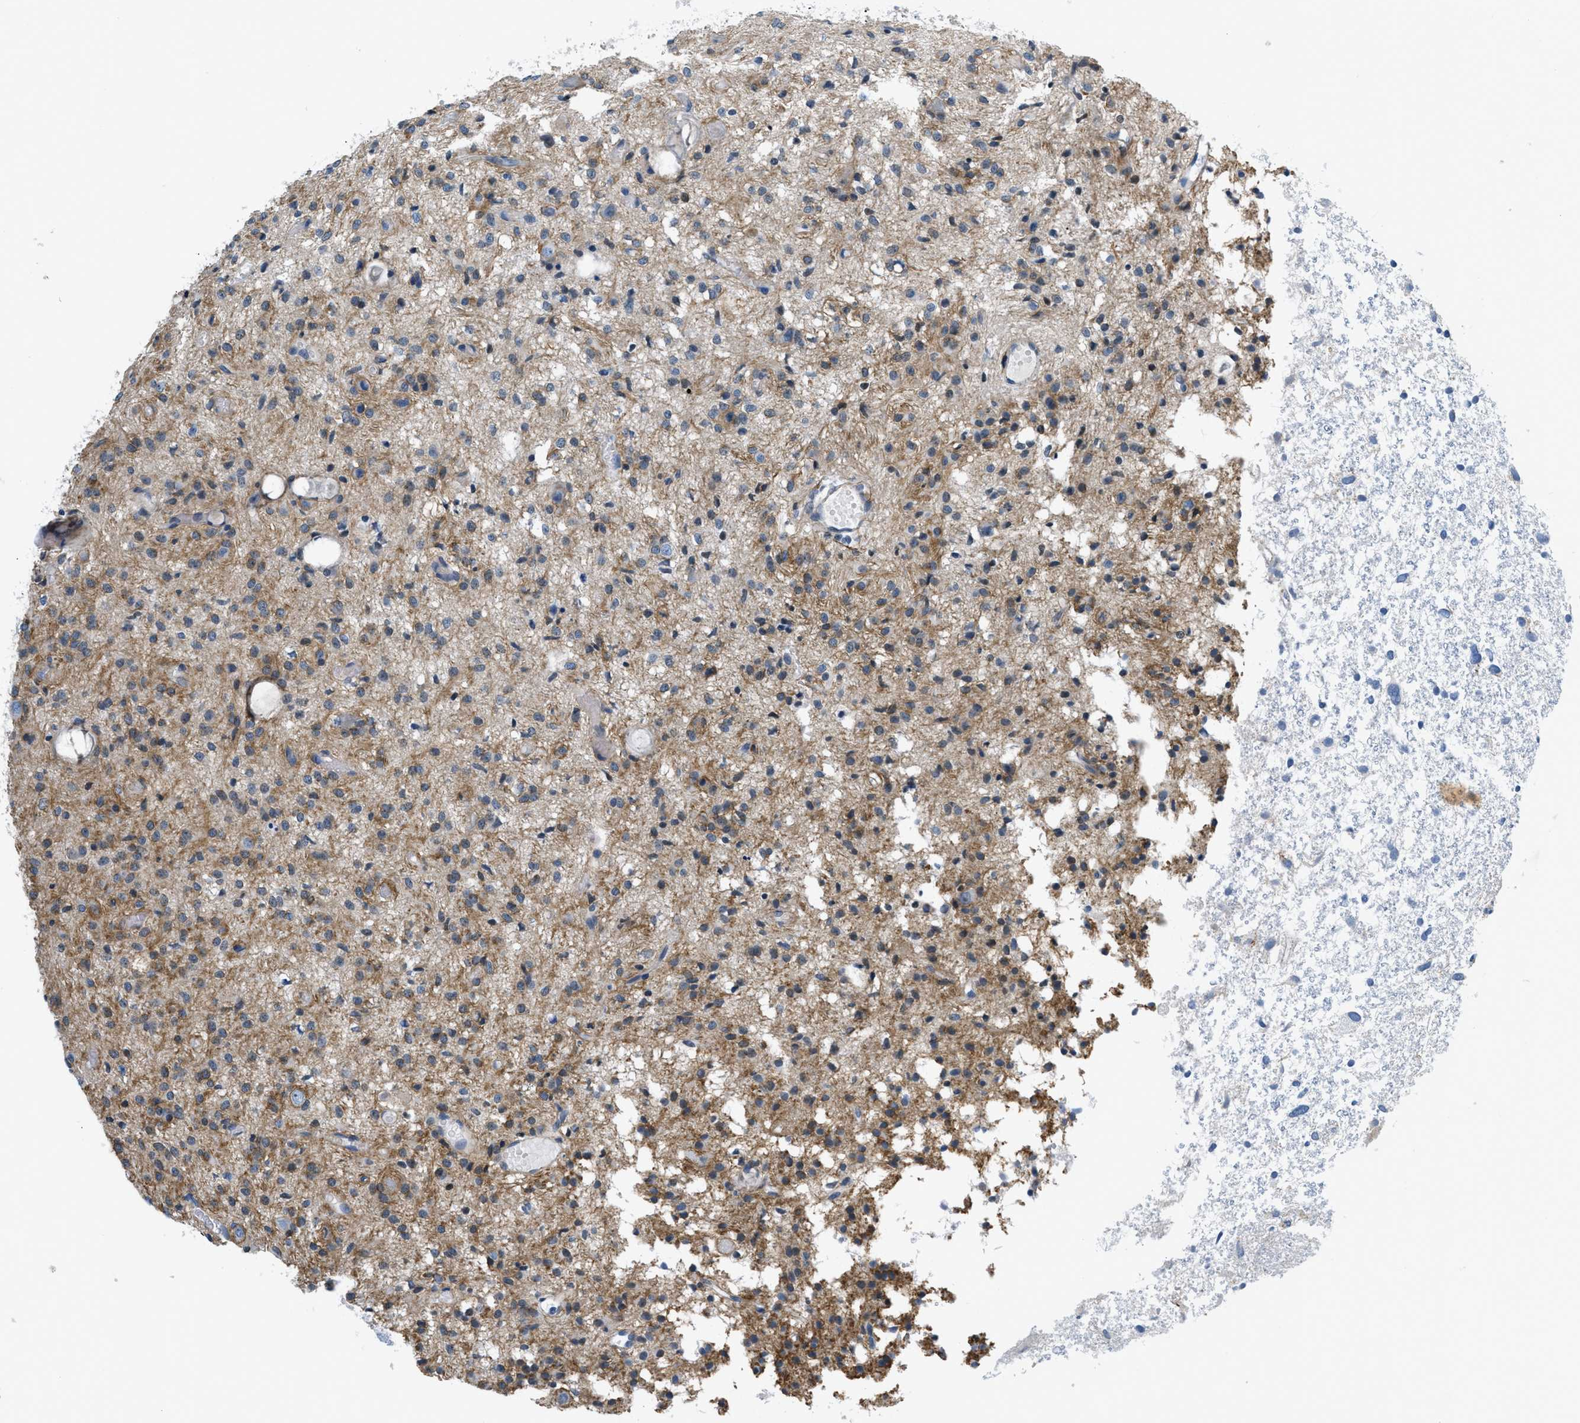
{"staining": {"intensity": "moderate", "quantity": "<25%", "location": "cytoplasmic/membranous"}, "tissue": "glioma", "cell_type": "Tumor cells", "image_type": "cancer", "snomed": [{"axis": "morphology", "description": "Glioma, malignant, High grade"}, {"axis": "topography", "description": "Brain"}], "caption": "Human glioma stained with a brown dye displays moderate cytoplasmic/membranous positive positivity in about <25% of tumor cells.", "gene": "FBN1", "patient": {"sex": "female", "age": 59}}